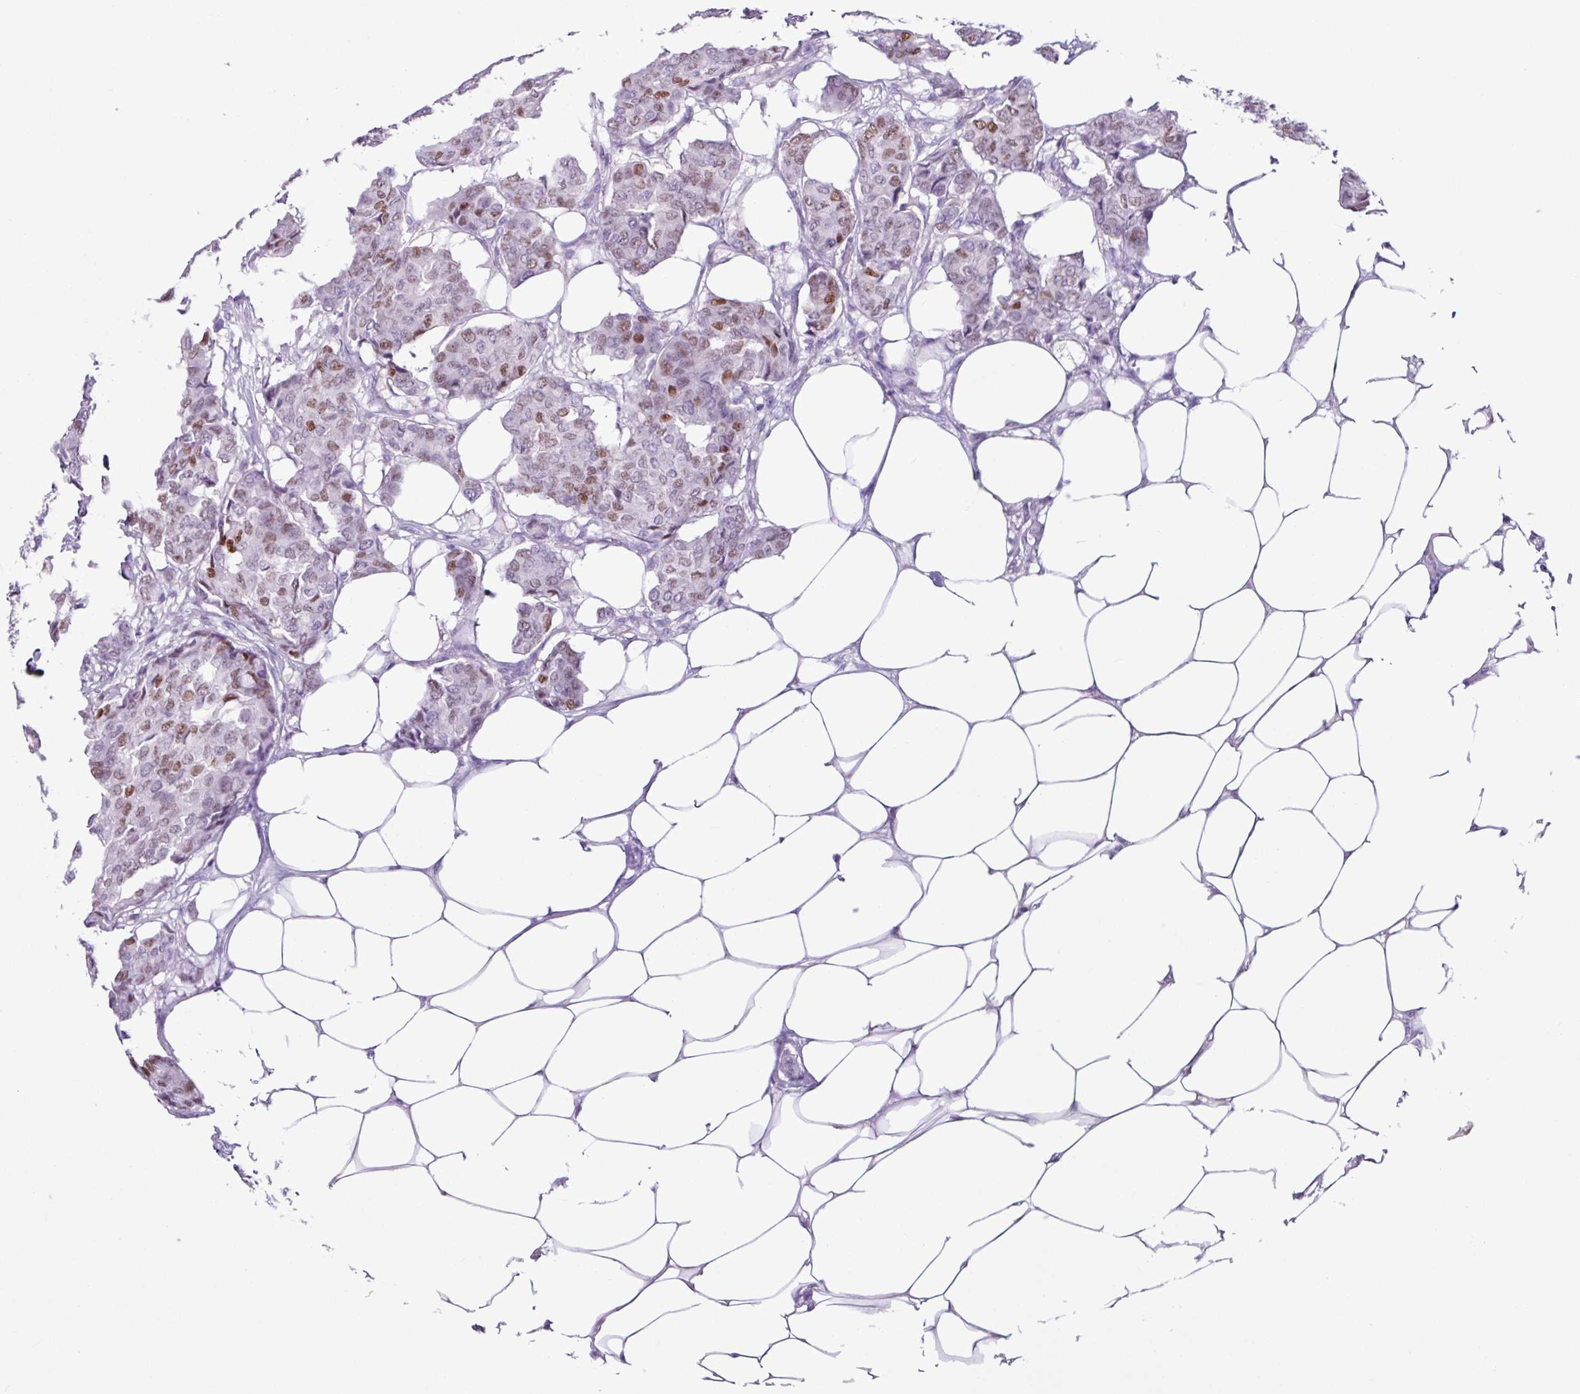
{"staining": {"intensity": "moderate", "quantity": "25%-75%", "location": "nuclear"}, "tissue": "breast cancer", "cell_type": "Tumor cells", "image_type": "cancer", "snomed": [{"axis": "morphology", "description": "Duct carcinoma"}, {"axis": "topography", "description": "Breast"}], "caption": "A brown stain highlights moderate nuclear expression of a protein in human infiltrating ductal carcinoma (breast) tumor cells.", "gene": "PGR", "patient": {"sex": "female", "age": 75}}